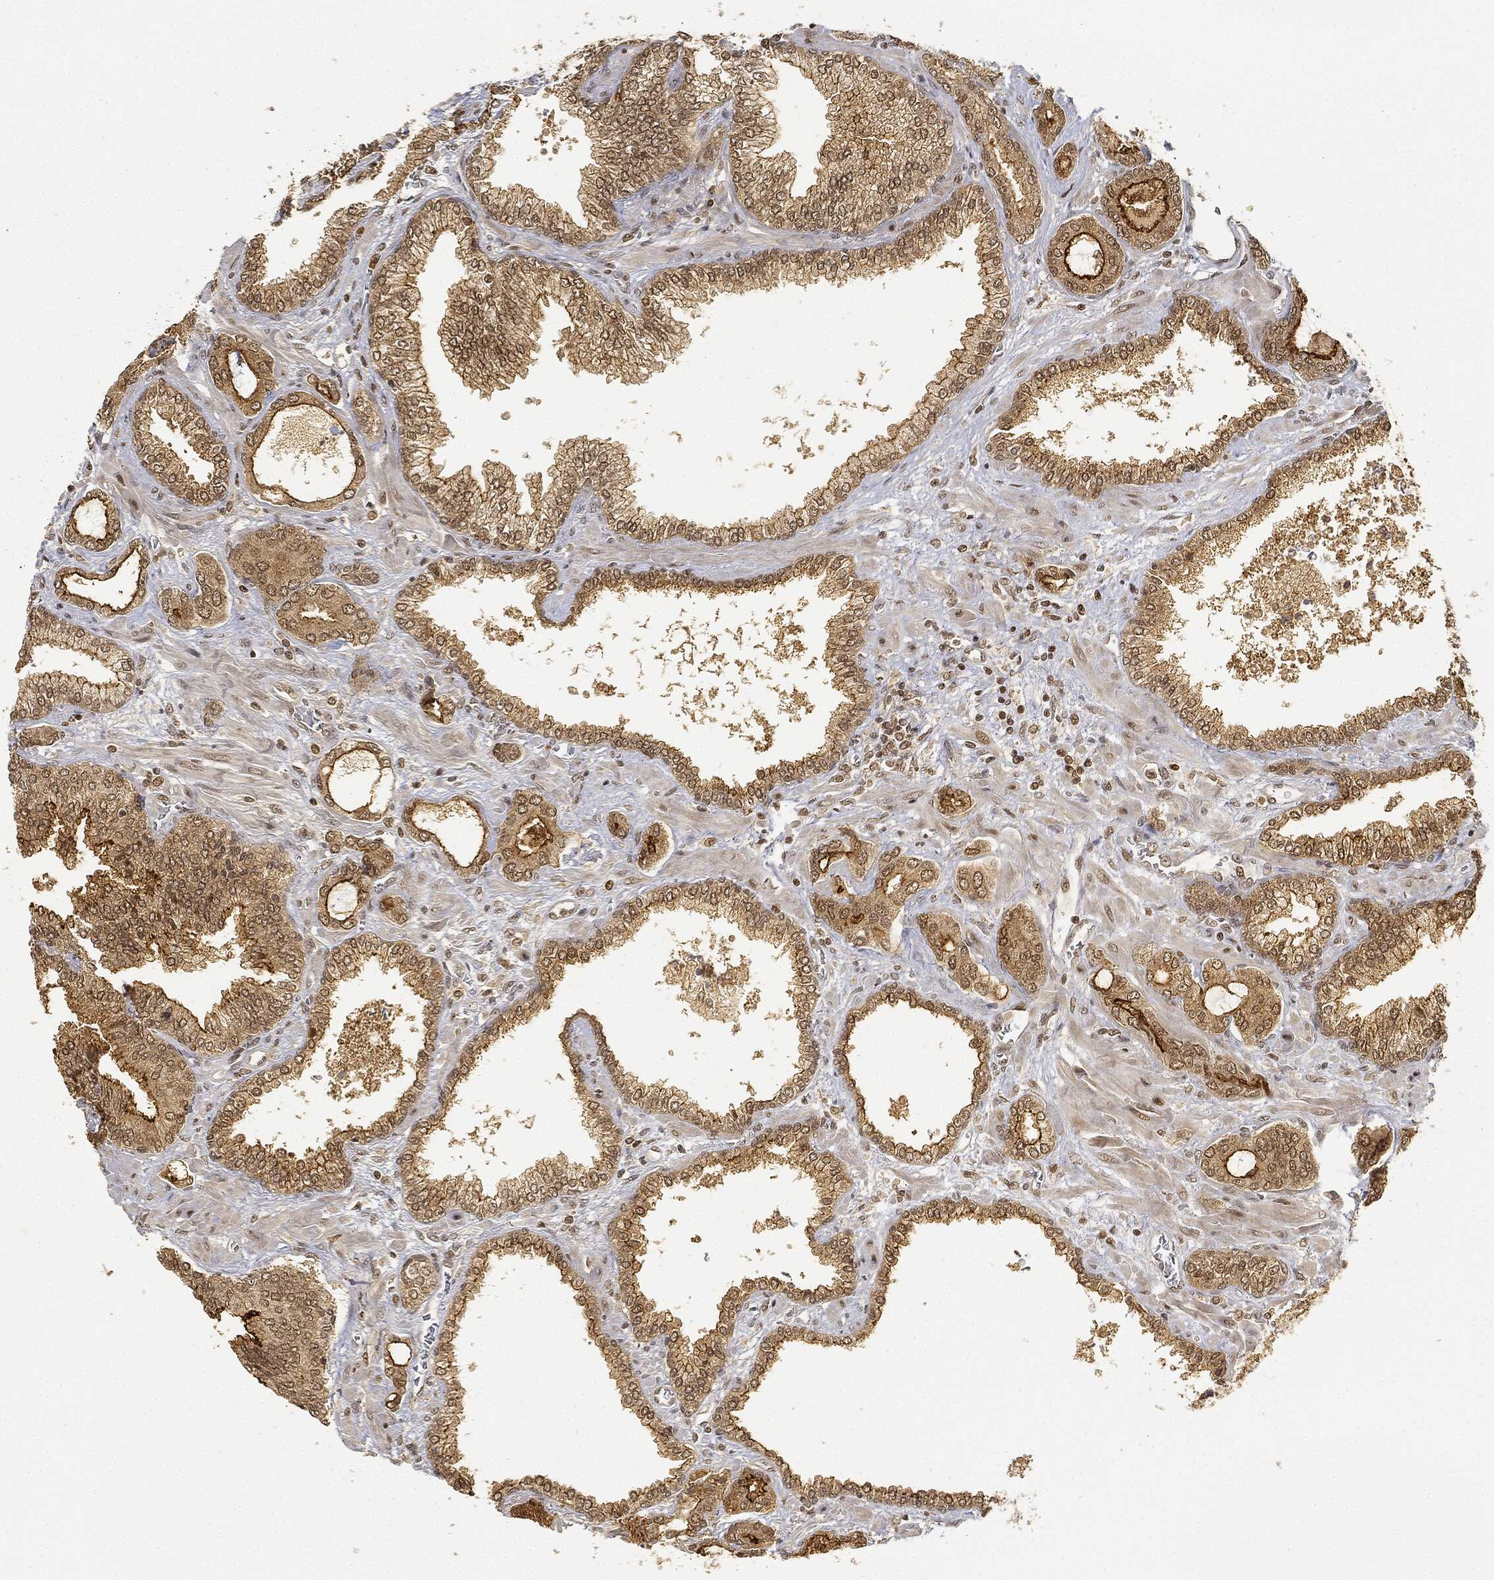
{"staining": {"intensity": "moderate", "quantity": "25%-75%", "location": "cytoplasmic/membranous,nuclear"}, "tissue": "prostate cancer", "cell_type": "Tumor cells", "image_type": "cancer", "snomed": [{"axis": "morphology", "description": "Adenocarcinoma, Low grade"}, {"axis": "topography", "description": "Prostate"}], "caption": "This is a micrograph of IHC staining of low-grade adenocarcinoma (prostate), which shows moderate staining in the cytoplasmic/membranous and nuclear of tumor cells.", "gene": "CIB1", "patient": {"sex": "male", "age": 68}}